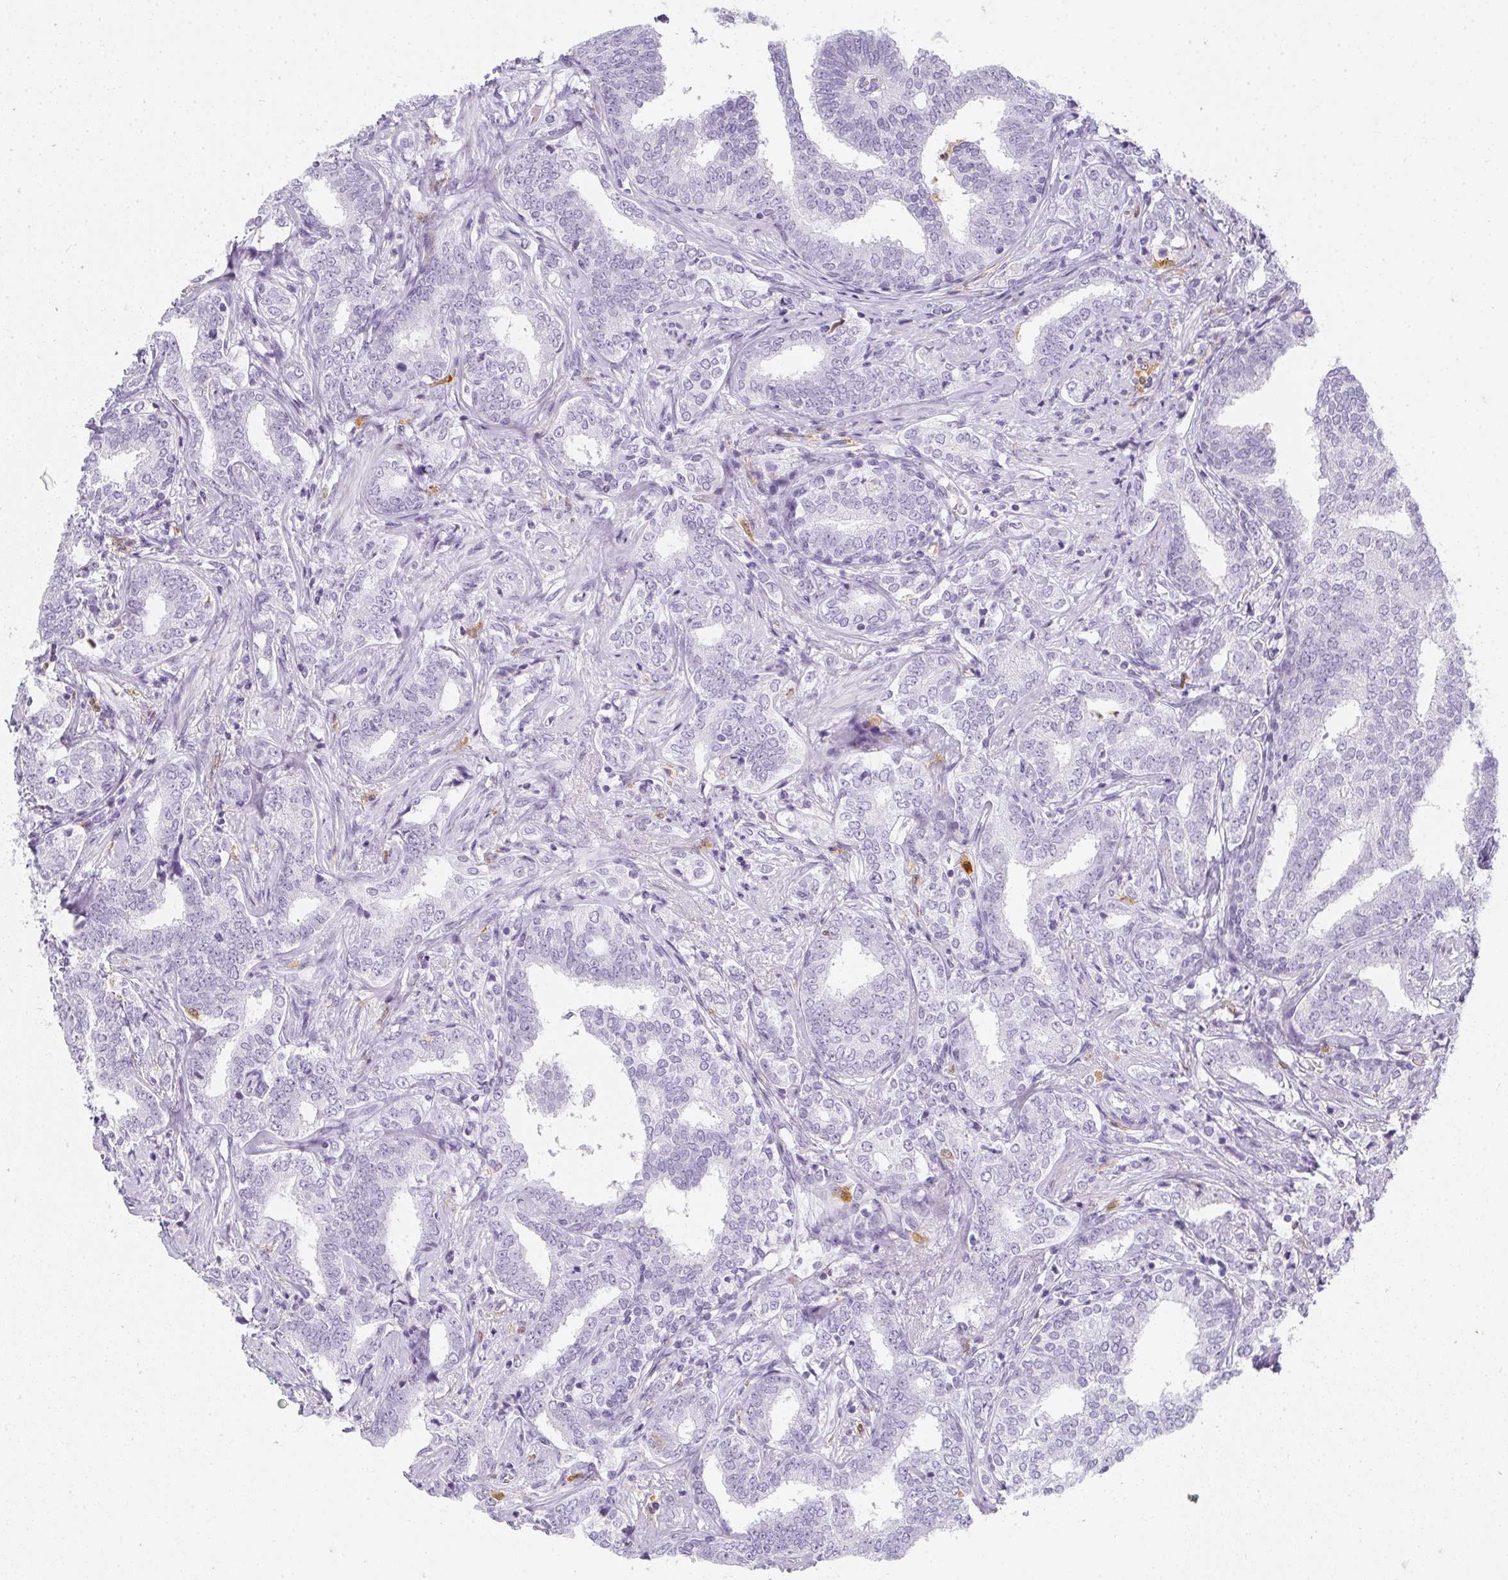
{"staining": {"intensity": "negative", "quantity": "none", "location": "none"}, "tissue": "prostate cancer", "cell_type": "Tumor cells", "image_type": "cancer", "snomed": [{"axis": "morphology", "description": "Adenocarcinoma, High grade"}, {"axis": "topography", "description": "Prostate"}], "caption": "Tumor cells show no significant staining in adenocarcinoma (high-grade) (prostate).", "gene": "HK3", "patient": {"sex": "male", "age": 72}}